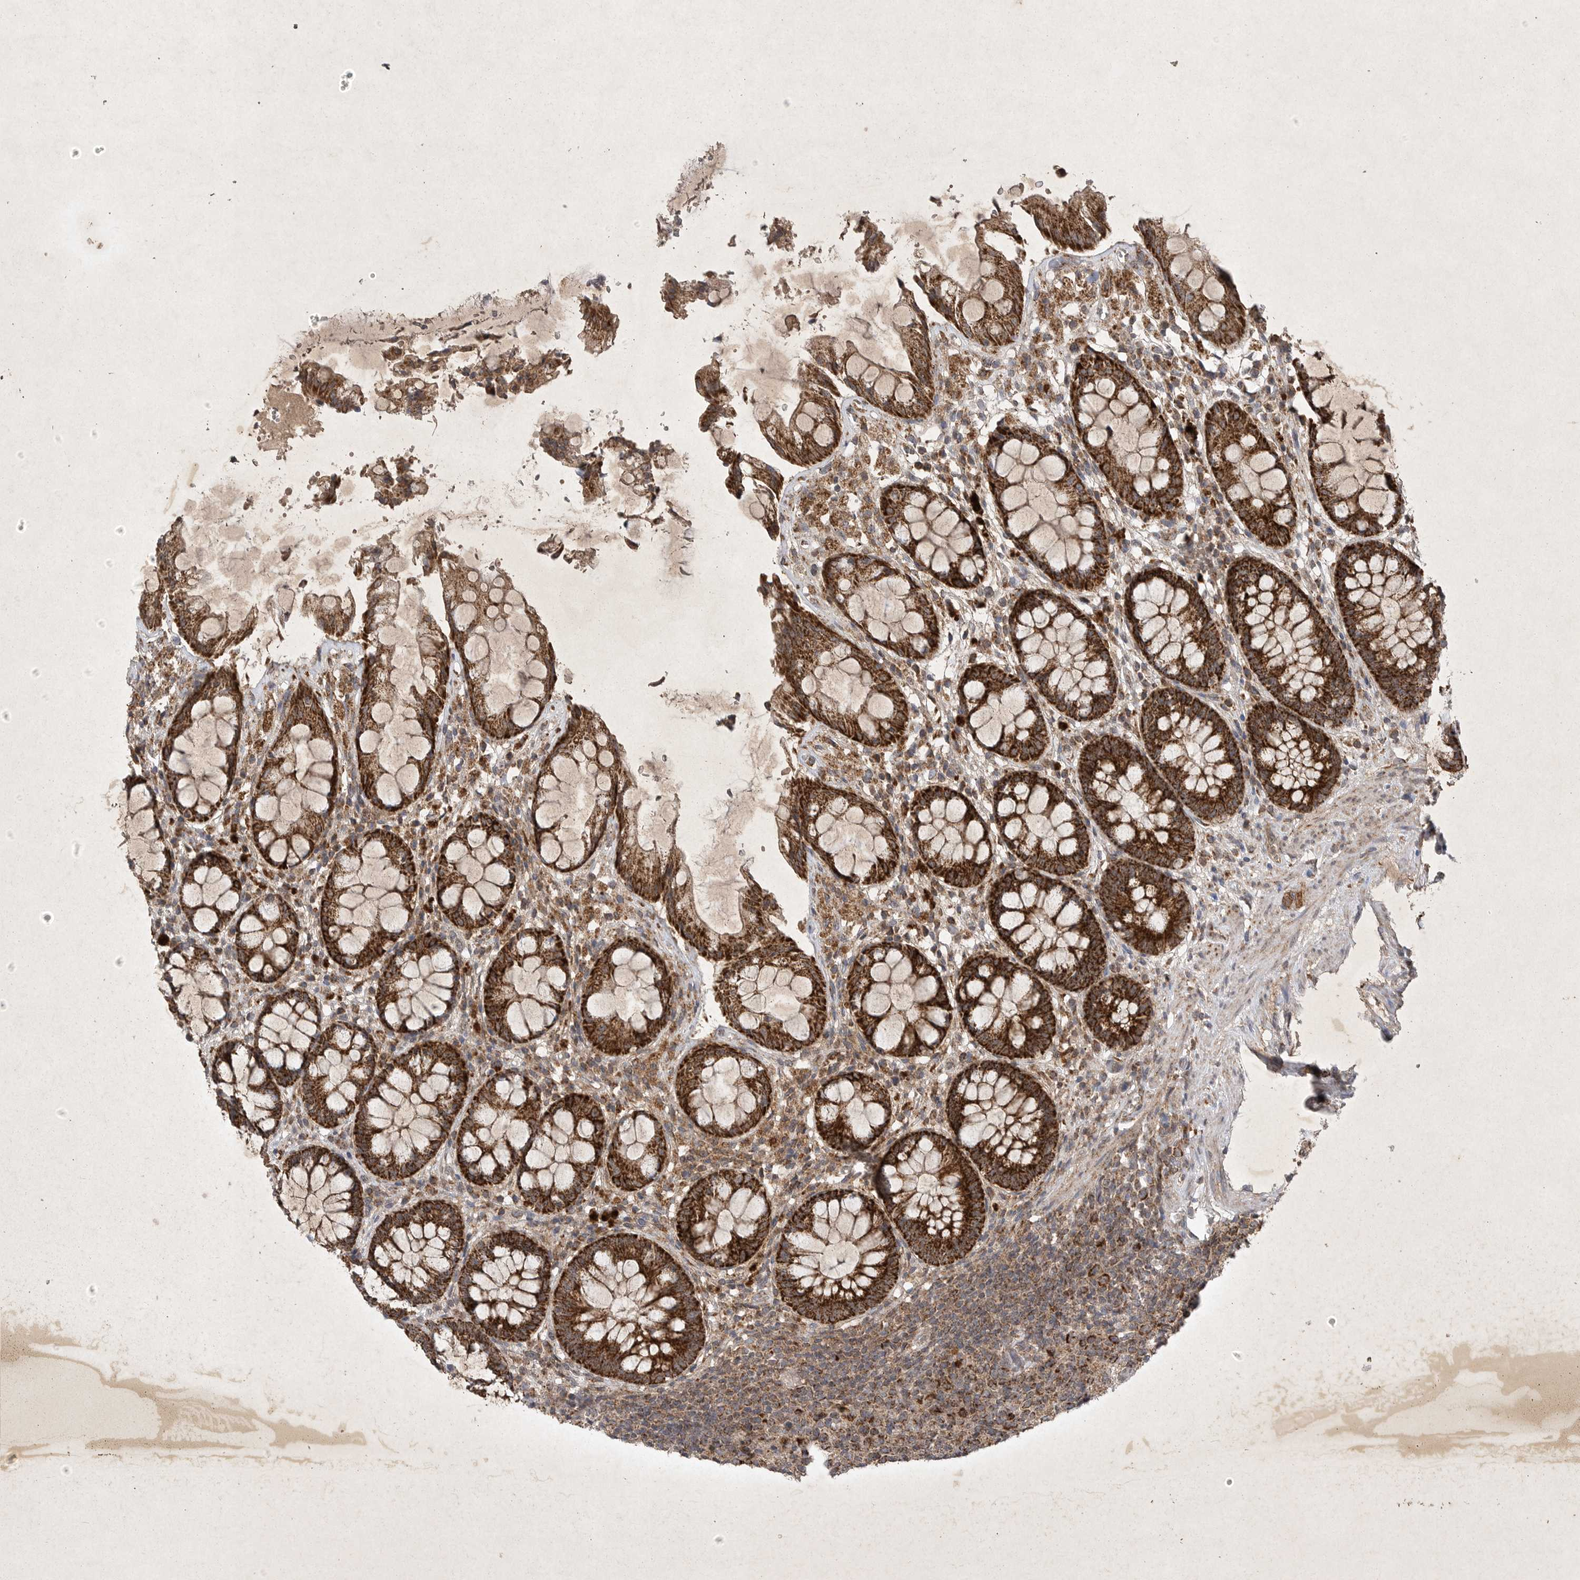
{"staining": {"intensity": "strong", "quantity": ">75%", "location": "cytoplasmic/membranous"}, "tissue": "rectum", "cell_type": "Glandular cells", "image_type": "normal", "snomed": [{"axis": "morphology", "description": "Normal tissue, NOS"}, {"axis": "topography", "description": "Rectum"}], "caption": "Immunohistochemistry staining of normal rectum, which exhibits high levels of strong cytoplasmic/membranous positivity in about >75% of glandular cells indicating strong cytoplasmic/membranous protein positivity. The staining was performed using DAB (brown) for protein detection and nuclei were counterstained in hematoxylin (blue).", "gene": "DDR1", "patient": {"sex": "male", "age": 64}}